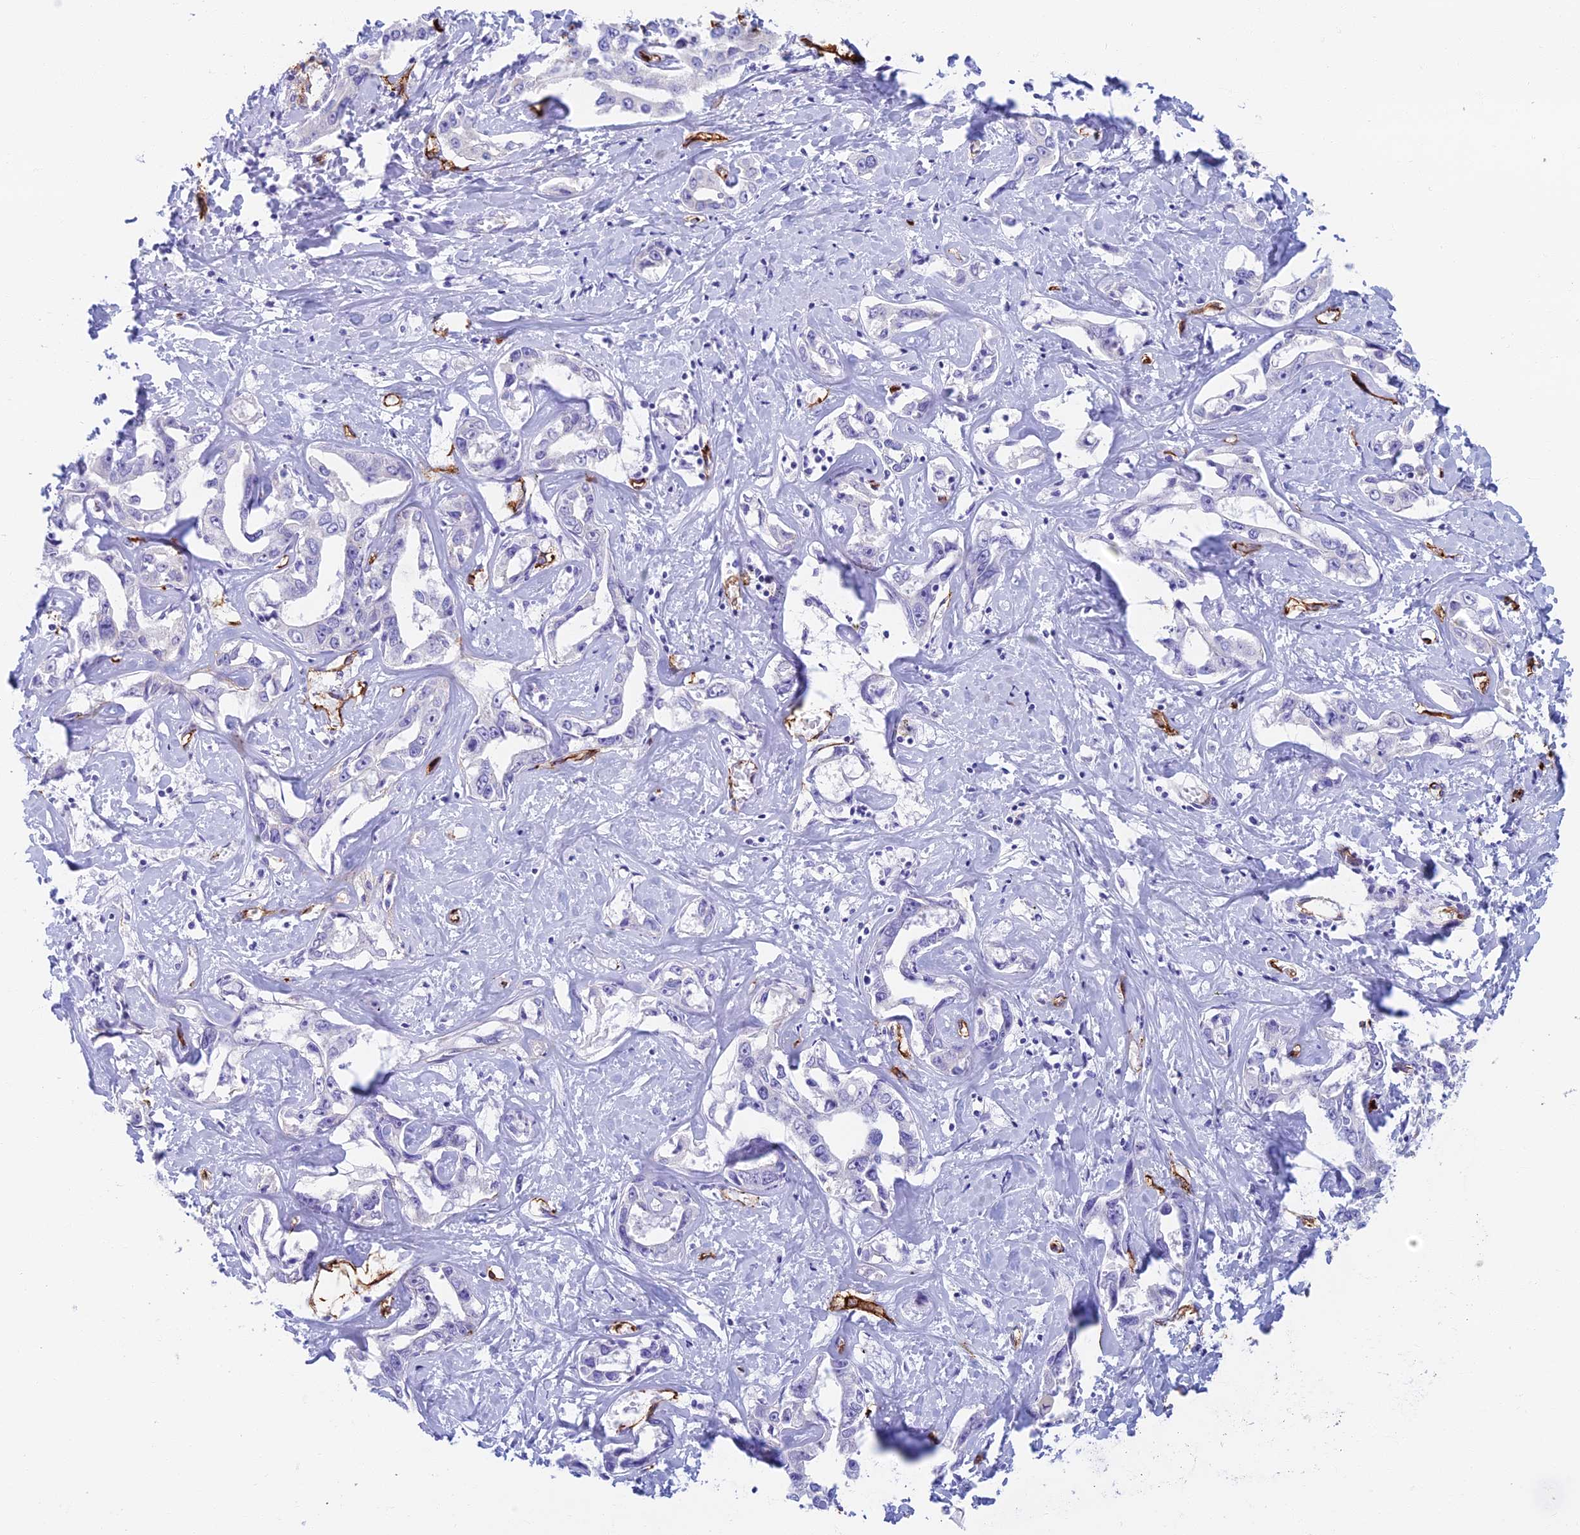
{"staining": {"intensity": "negative", "quantity": "none", "location": "none"}, "tissue": "liver cancer", "cell_type": "Tumor cells", "image_type": "cancer", "snomed": [{"axis": "morphology", "description": "Cholangiocarcinoma"}, {"axis": "topography", "description": "Liver"}], "caption": "IHC of liver cholangiocarcinoma shows no expression in tumor cells. (DAB (3,3'-diaminobenzidine) immunohistochemistry (IHC), high magnification).", "gene": "ETFRF1", "patient": {"sex": "male", "age": 59}}